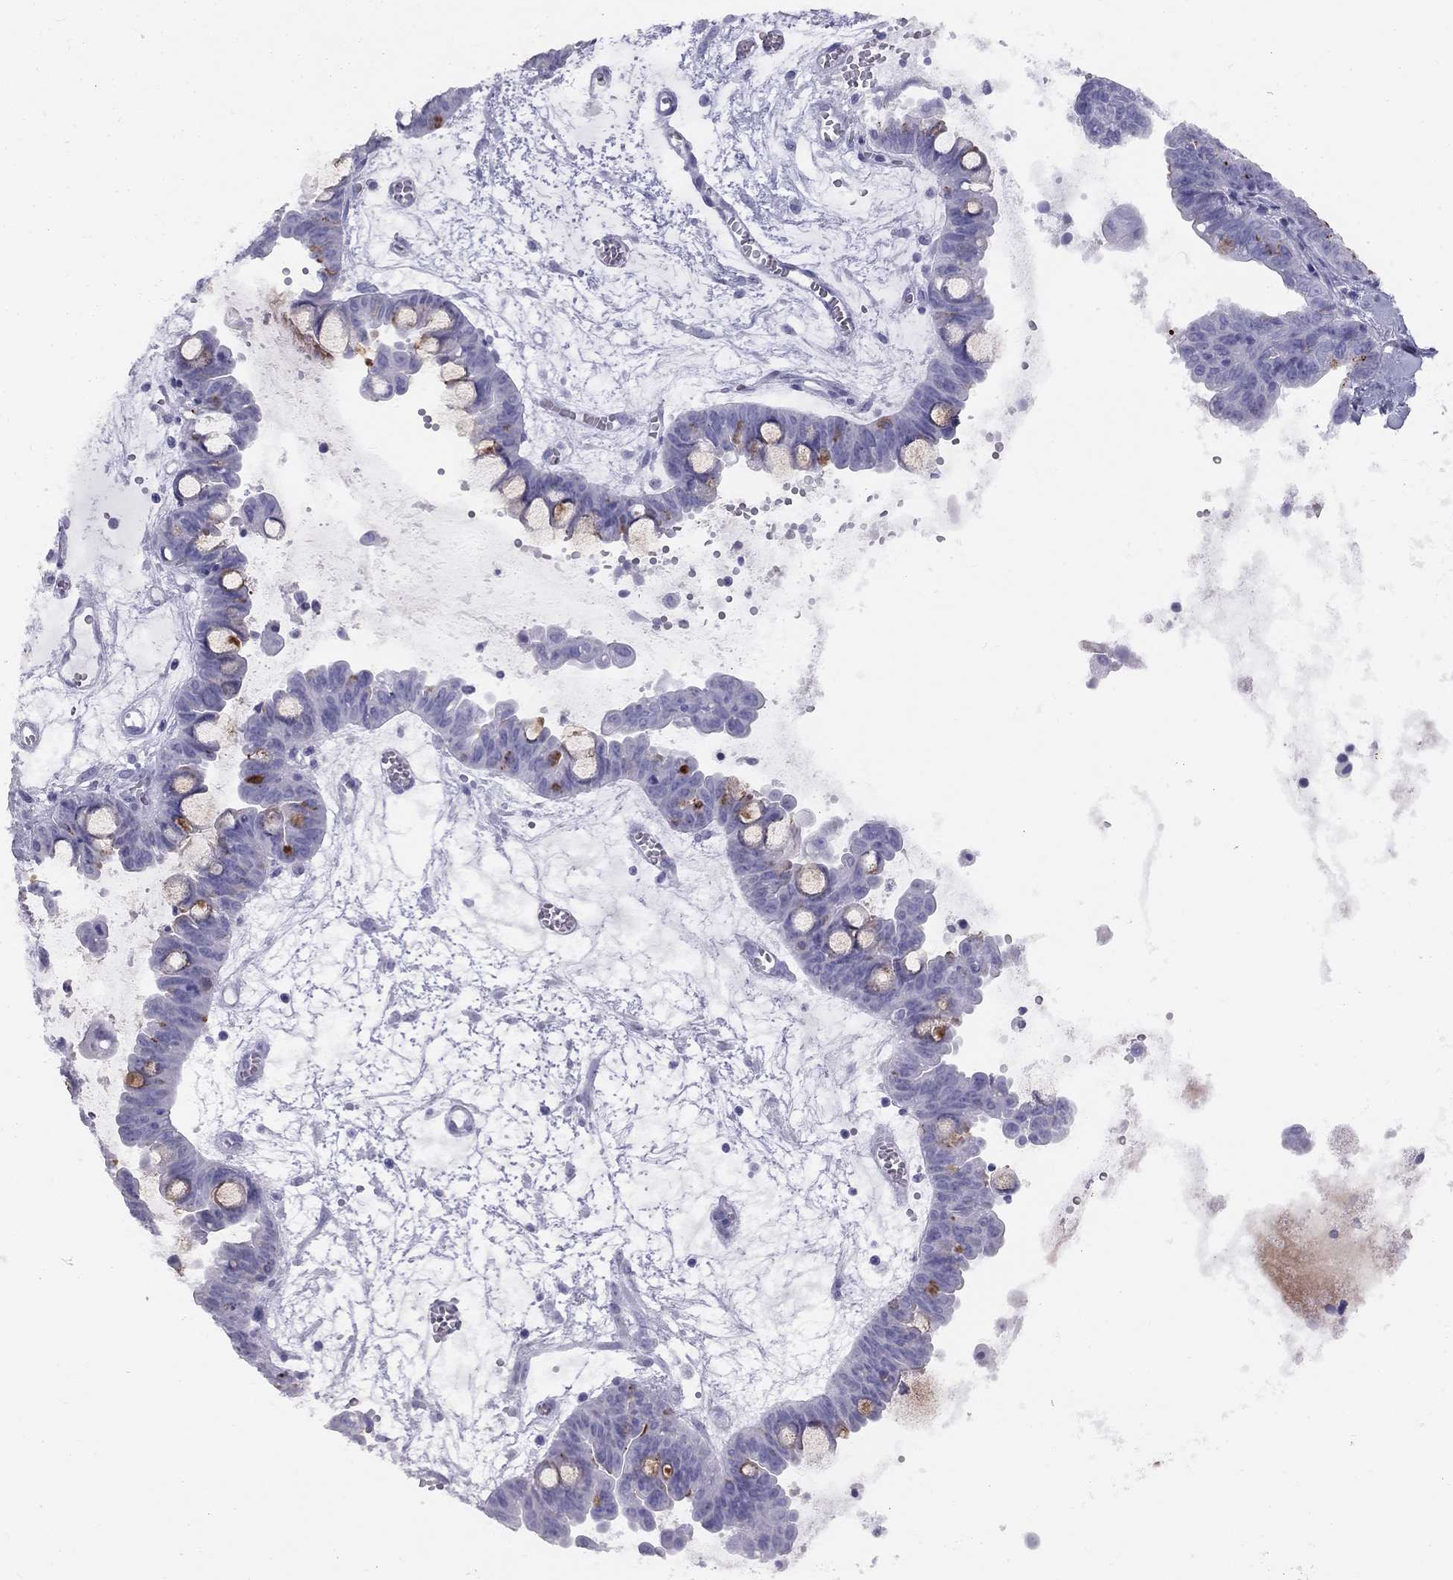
{"staining": {"intensity": "strong", "quantity": "<25%", "location": "cytoplasmic/membranous"}, "tissue": "ovarian cancer", "cell_type": "Tumor cells", "image_type": "cancer", "snomed": [{"axis": "morphology", "description": "Cystadenocarcinoma, mucinous, NOS"}, {"axis": "topography", "description": "Ovary"}], "caption": "DAB (3,3'-diaminobenzidine) immunohistochemical staining of ovarian cancer demonstrates strong cytoplasmic/membranous protein expression in approximately <25% of tumor cells.", "gene": "KLRG1", "patient": {"sex": "female", "age": 63}}